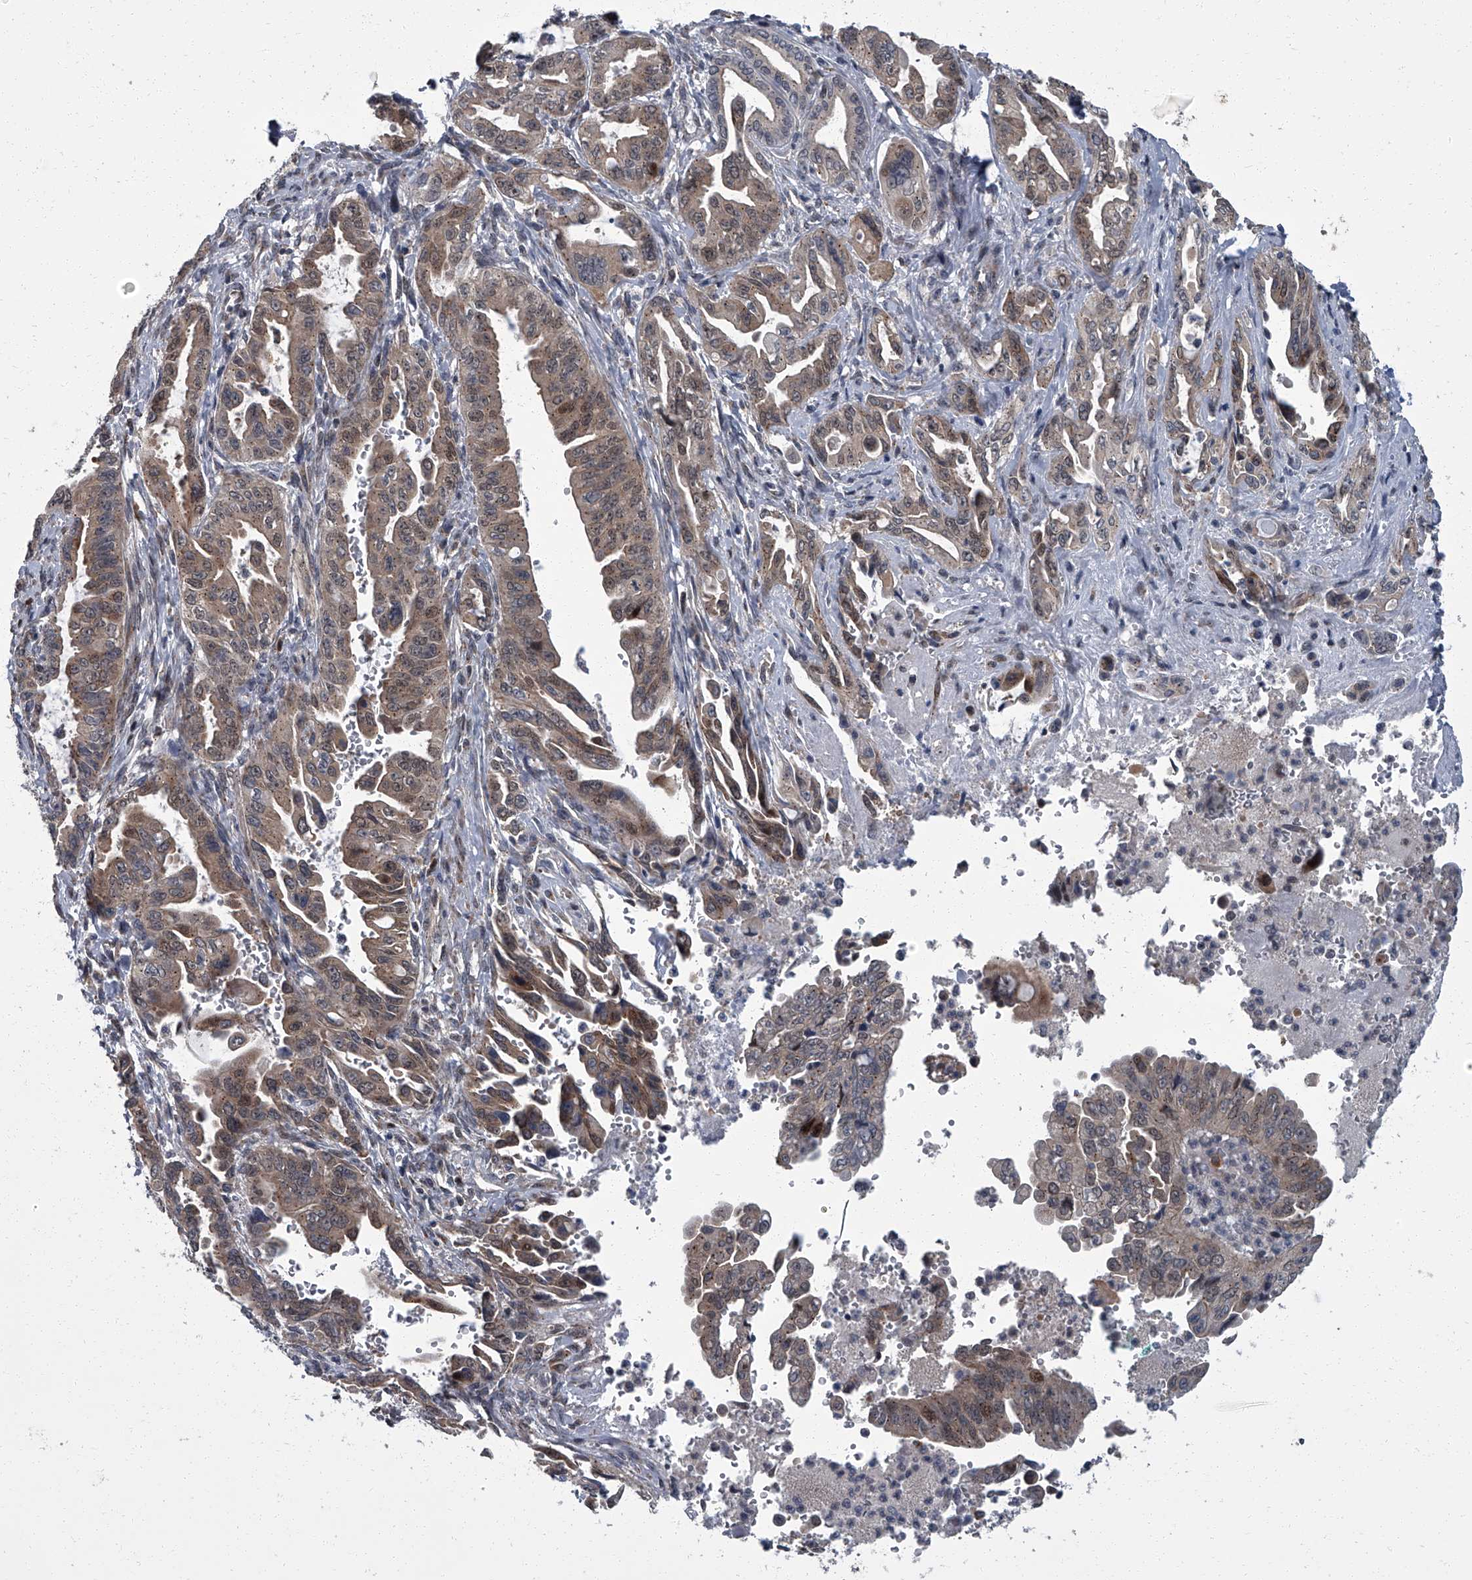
{"staining": {"intensity": "moderate", "quantity": "<25%", "location": "cytoplasmic/membranous,nuclear"}, "tissue": "pancreatic cancer", "cell_type": "Tumor cells", "image_type": "cancer", "snomed": [{"axis": "morphology", "description": "Adenocarcinoma, NOS"}, {"axis": "topography", "description": "Pancreas"}], "caption": "This is a histology image of immunohistochemistry (IHC) staining of pancreatic adenocarcinoma, which shows moderate staining in the cytoplasmic/membranous and nuclear of tumor cells.", "gene": "ZNF274", "patient": {"sex": "male", "age": 70}}